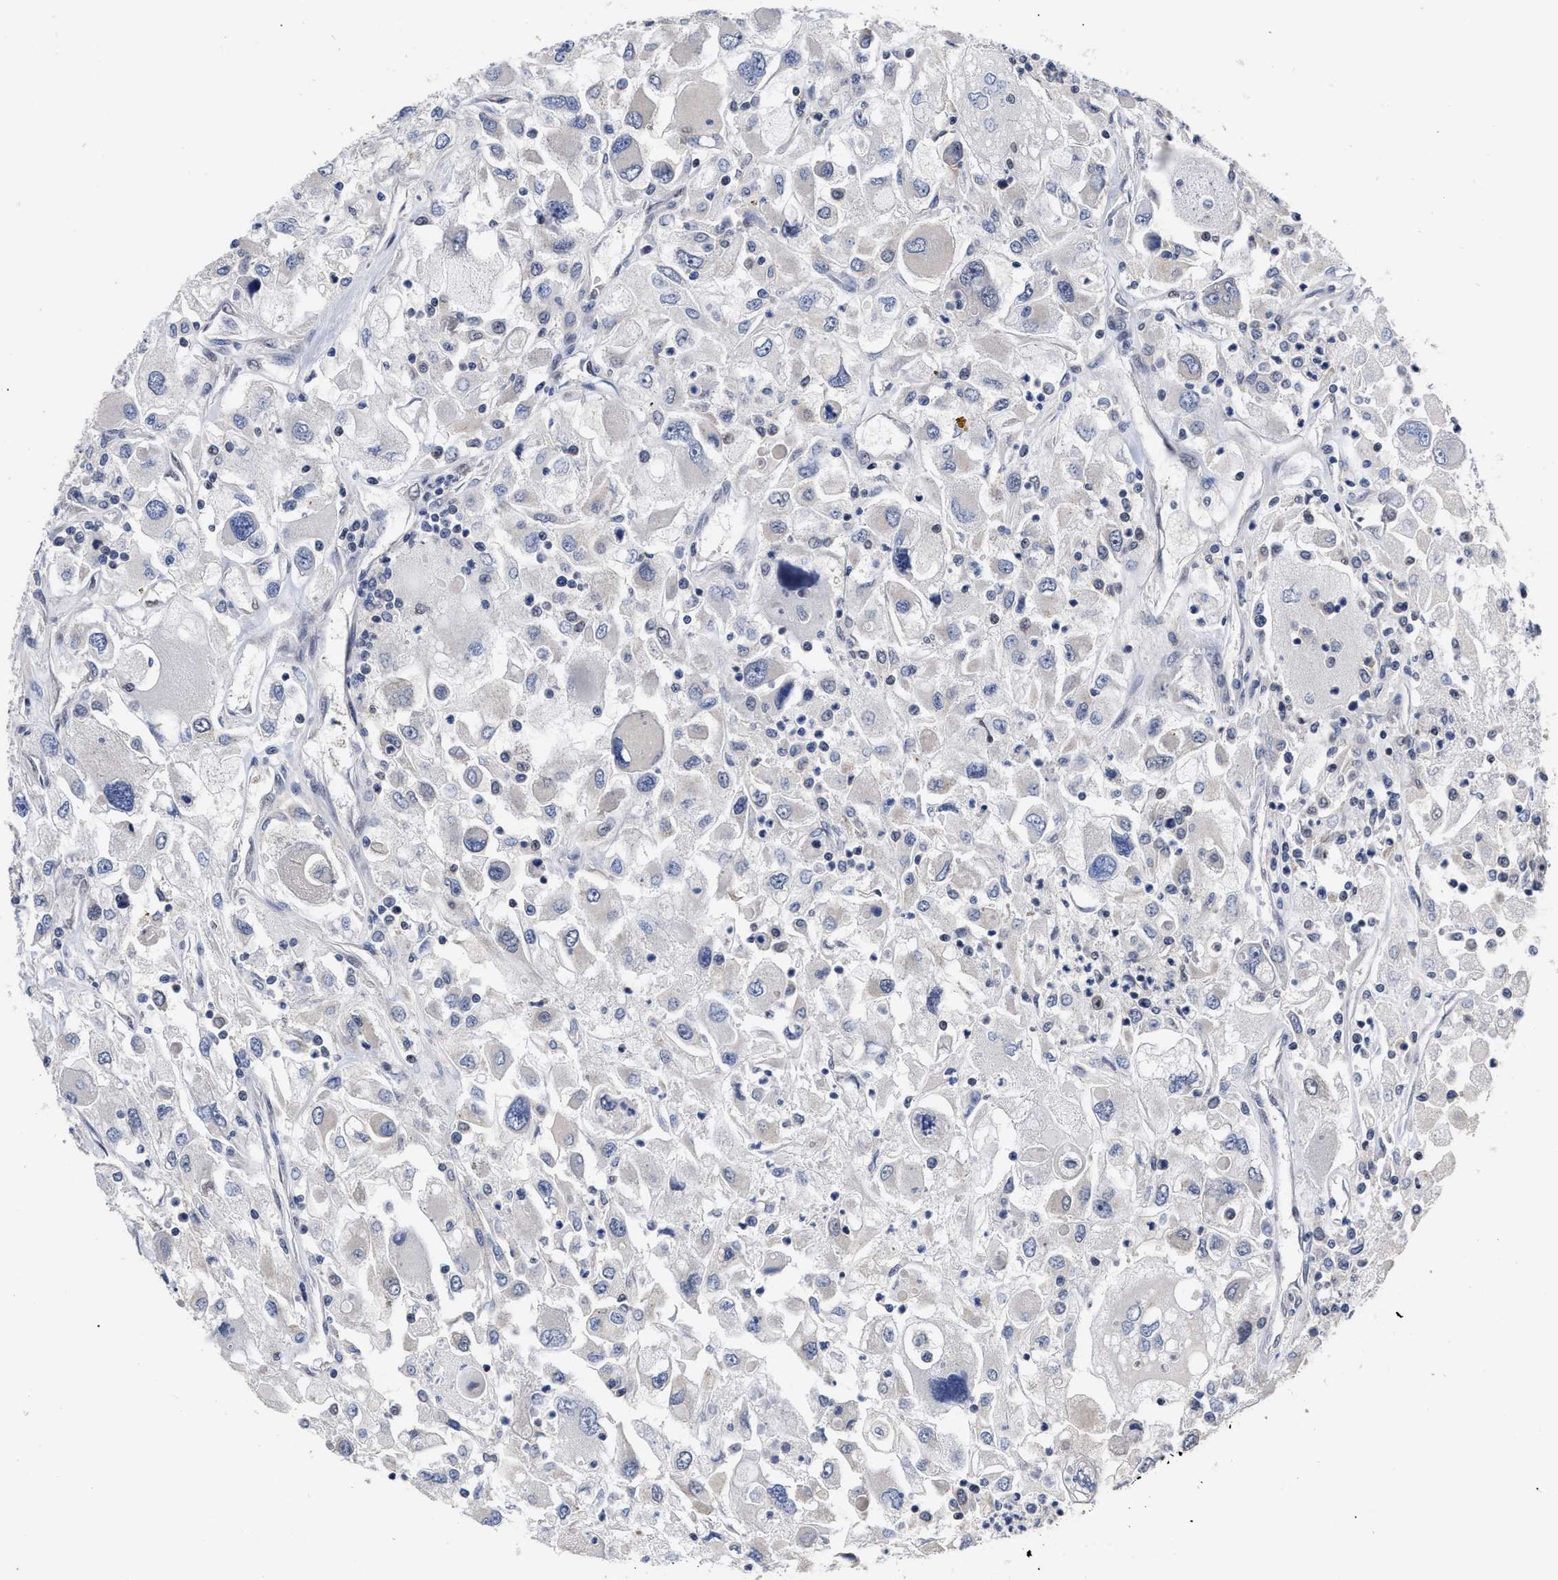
{"staining": {"intensity": "negative", "quantity": "none", "location": "none"}, "tissue": "renal cancer", "cell_type": "Tumor cells", "image_type": "cancer", "snomed": [{"axis": "morphology", "description": "Adenocarcinoma, NOS"}, {"axis": "topography", "description": "Kidney"}], "caption": "IHC photomicrograph of renal cancer stained for a protein (brown), which reveals no positivity in tumor cells.", "gene": "CCN5", "patient": {"sex": "female", "age": 52}}